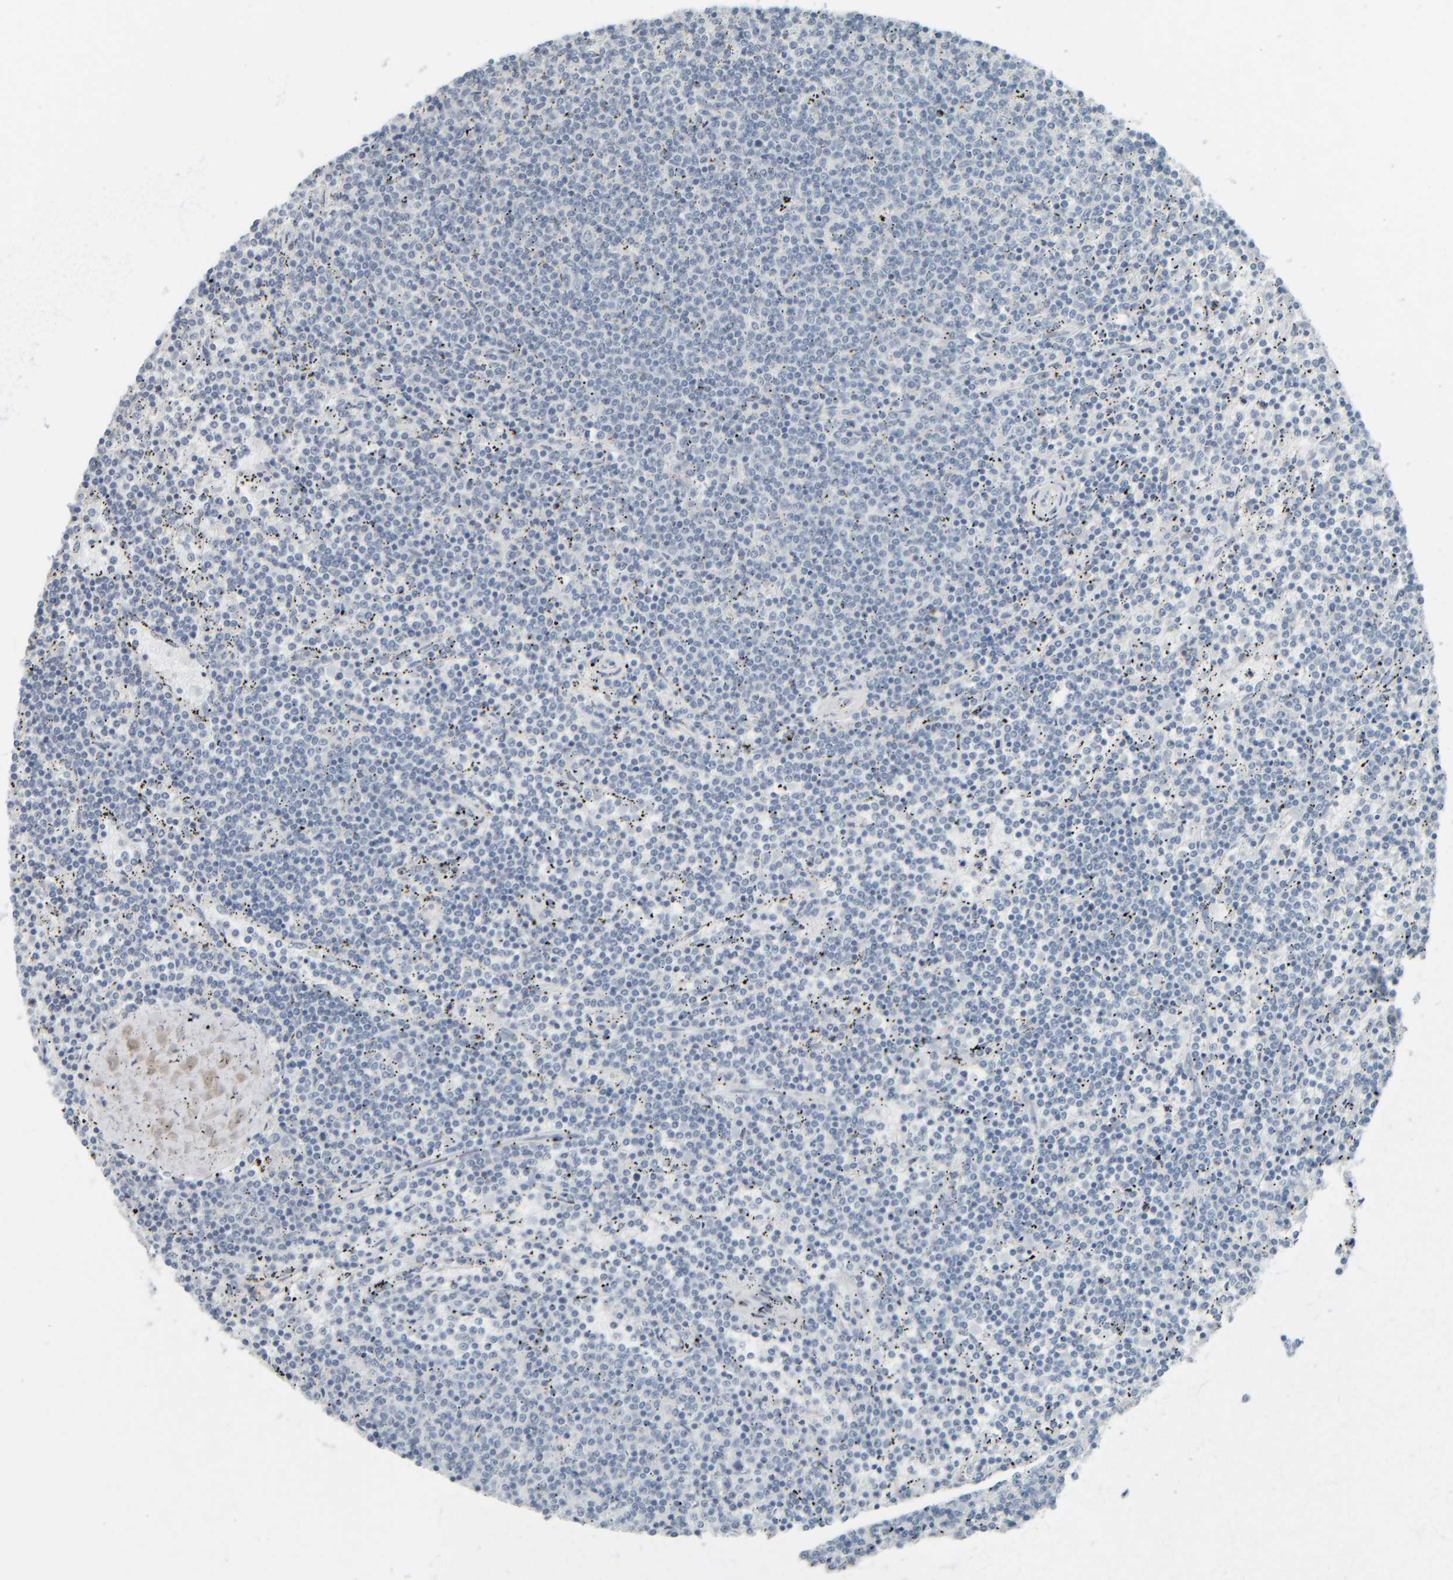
{"staining": {"intensity": "negative", "quantity": "none", "location": "none"}, "tissue": "lymphoma", "cell_type": "Tumor cells", "image_type": "cancer", "snomed": [{"axis": "morphology", "description": "Malignant lymphoma, non-Hodgkin's type, Low grade"}, {"axis": "topography", "description": "Spleen"}], "caption": "Tumor cells are negative for protein expression in human lymphoma.", "gene": "TPSAB1", "patient": {"sex": "female", "age": 50}}